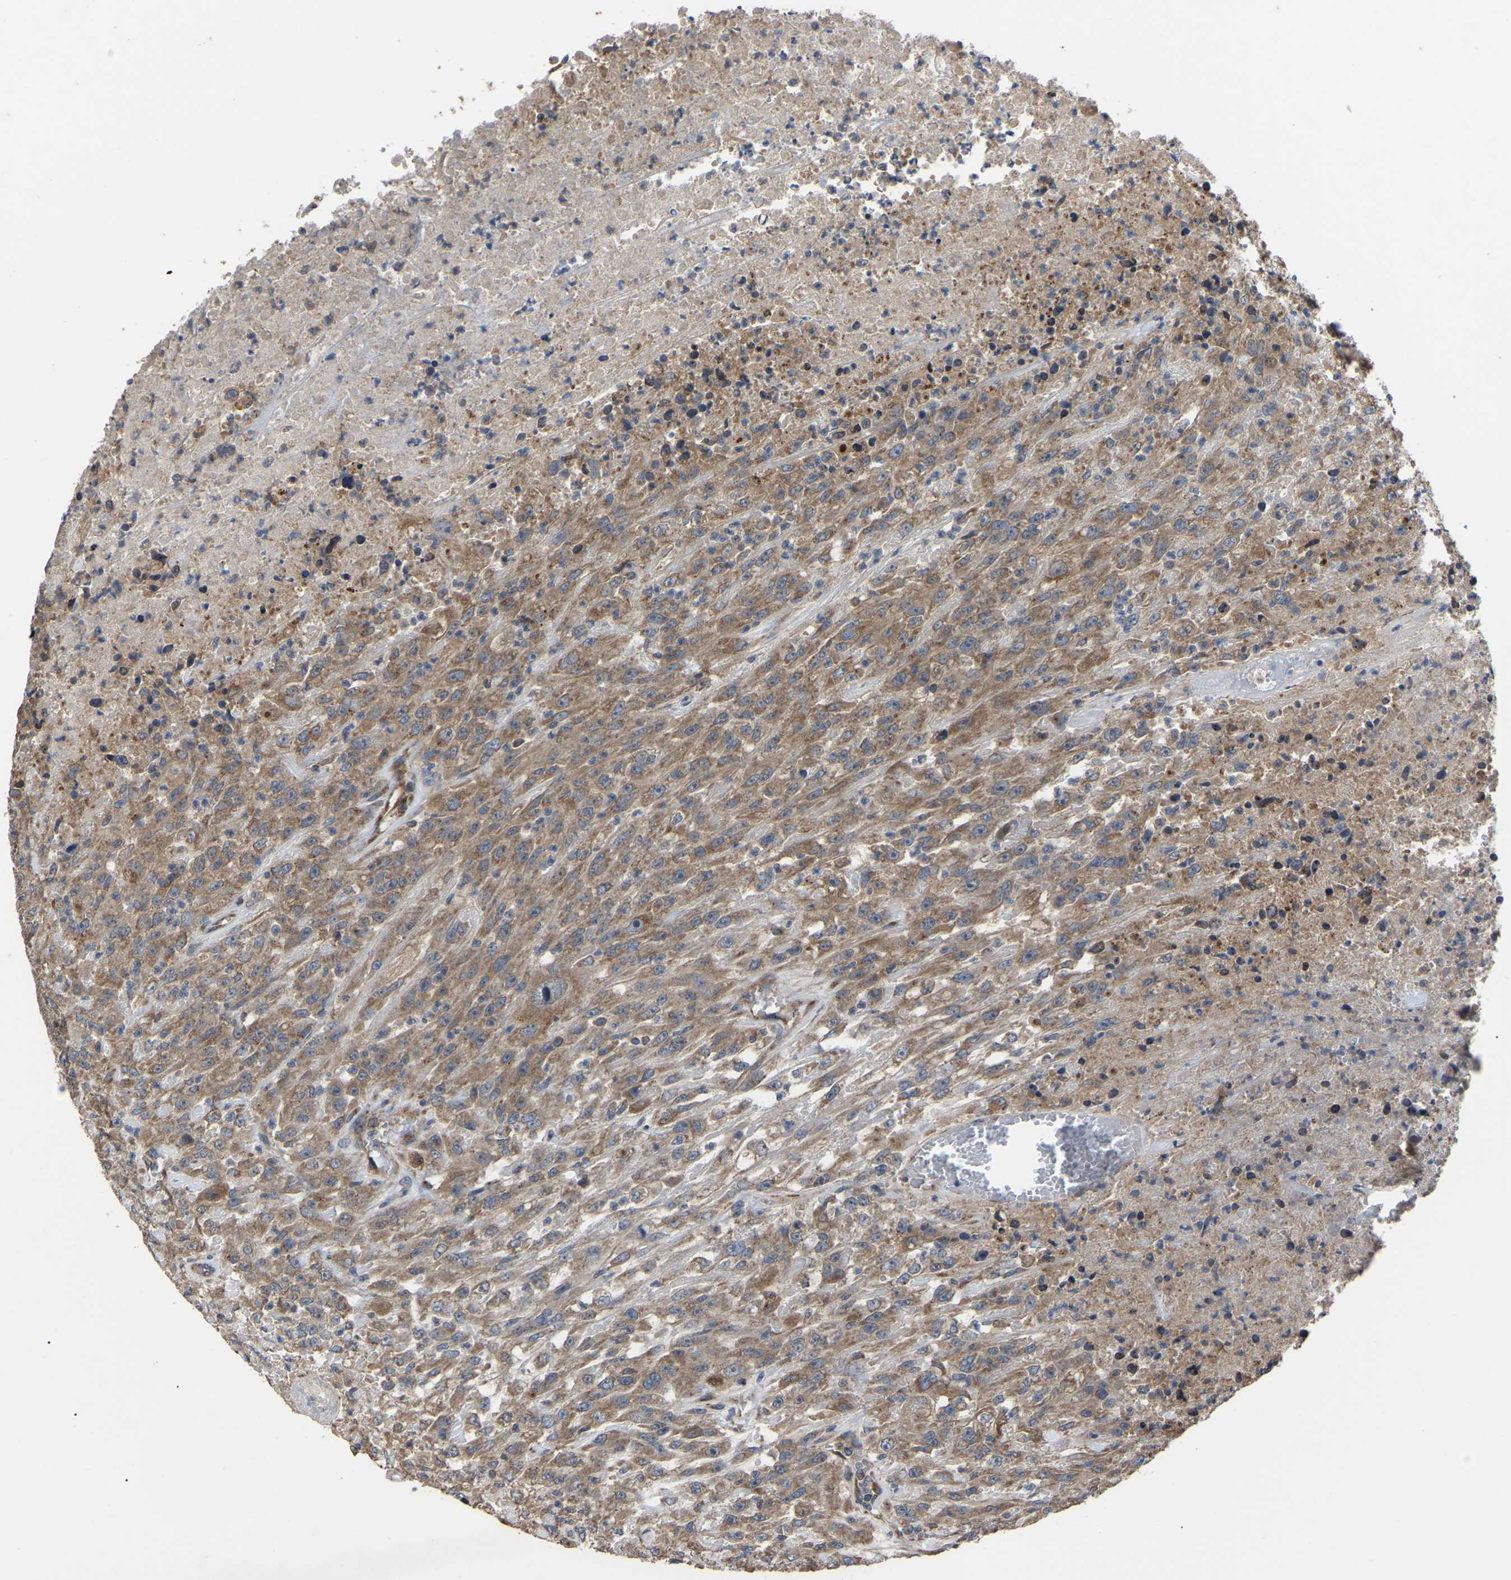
{"staining": {"intensity": "moderate", "quantity": ">75%", "location": "cytoplasmic/membranous"}, "tissue": "urothelial cancer", "cell_type": "Tumor cells", "image_type": "cancer", "snomed": [{"axis": "morphology", "description": "Urothelial carcinoma, High grade"}, {"axis": "topography", "description": "Urinary bladder"}], "caption": "Urothelial cancer stained for a protein reveals moderate cytoplasmic/membranous positivity in tumor cells.", "gene": "GCC1", "patient": {"sex": "male", "age": 46}}